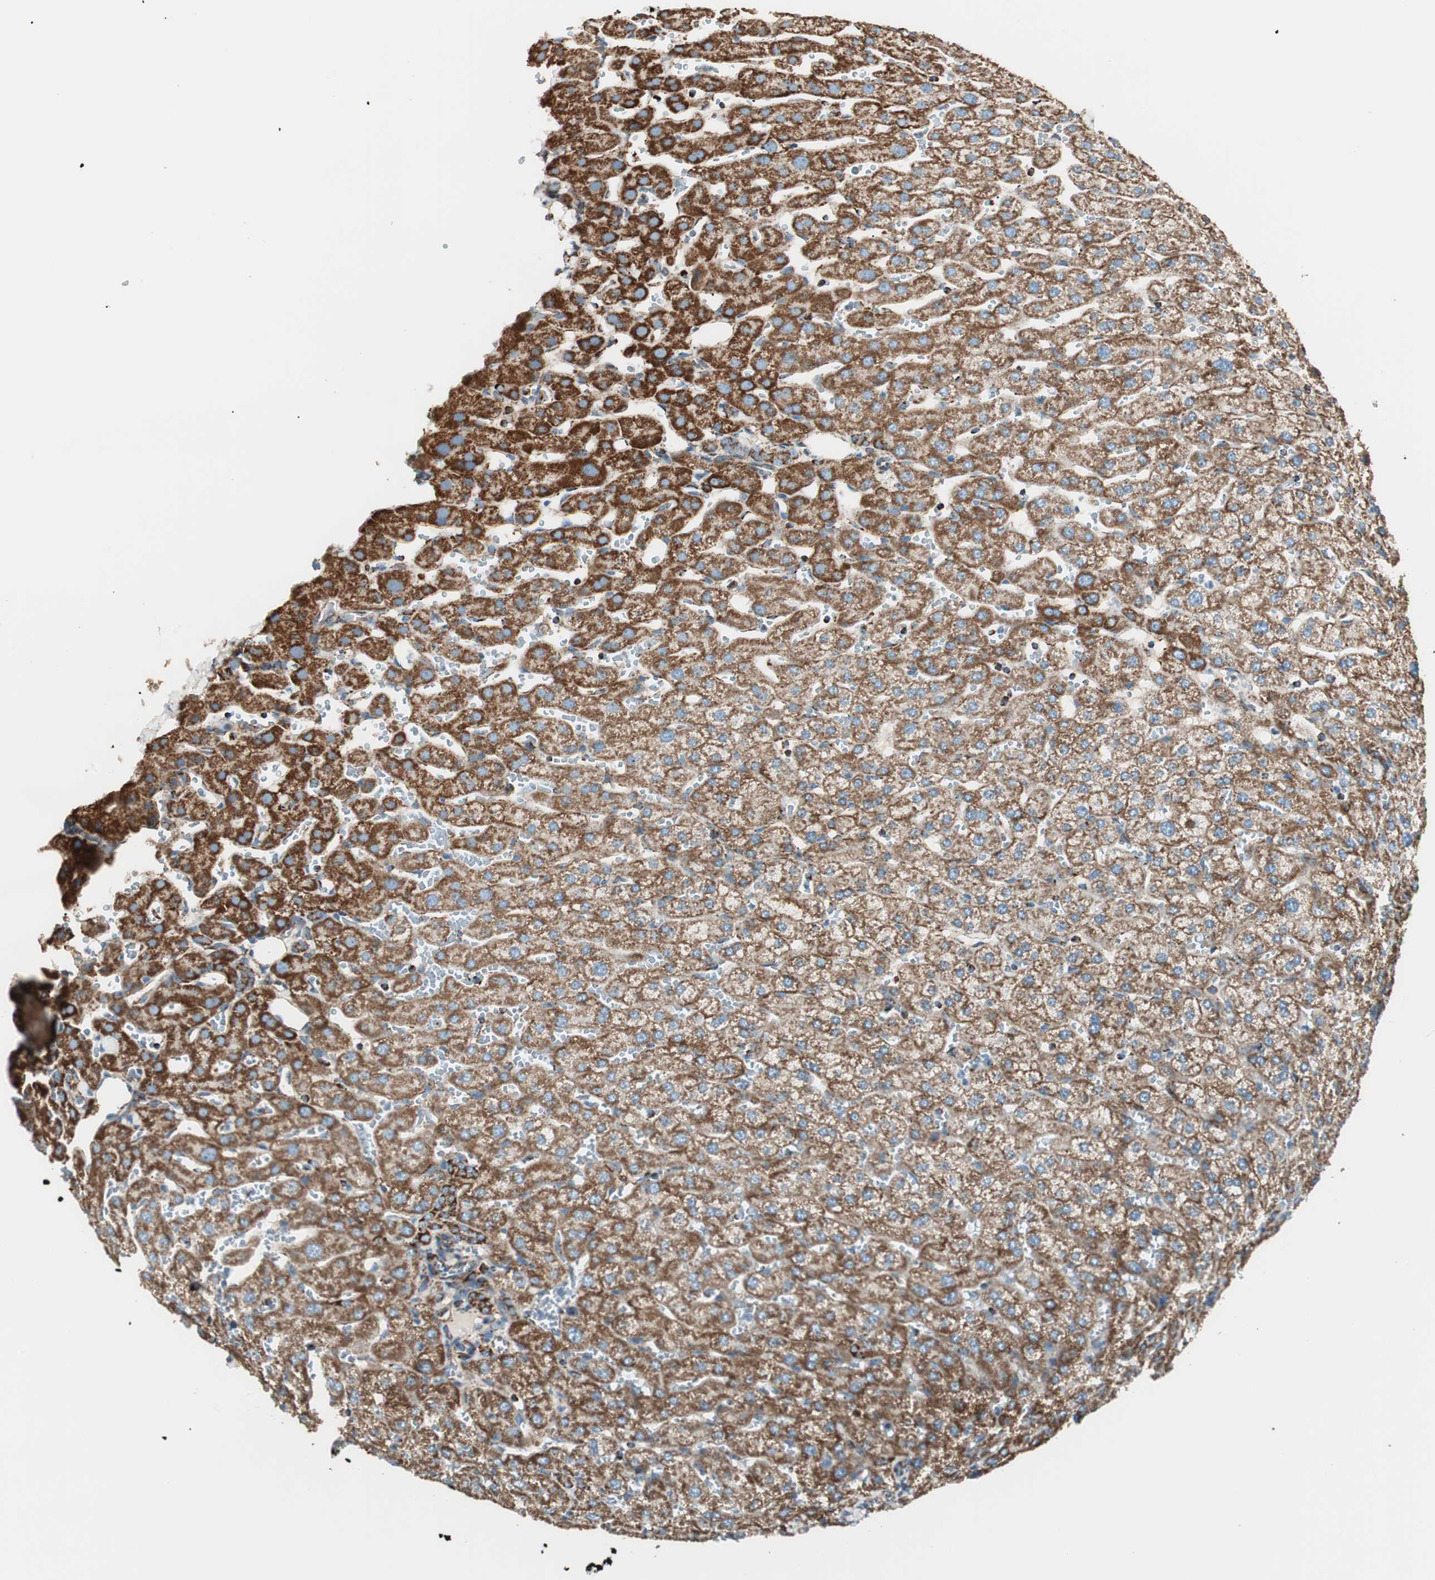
{"staining": {"intensity": "strong", "quantity": ">75%", "location": "cytoplasmic/membranous"}, "tissue": "liver", "cell_type": "Cholangiocytes", "image_type": "normal", "snomed": [{"axis": "morphology", "description": "Normal tissue, NOS"}, {"axis": "morphology", "description": "Fibrosis, NOS"}, {"axis": "topography", "description": "Liver"}], "caption": "Normal liver demonstrates strong cytoplasmic/membranous expression in approximately >75% of cholangiocytes, visualized by immunohistochemistry. (Stains: DAB (3,3'-diaminobenzidine) in brown, nuclei in blue, Microscopy: brightfield microscopy at high magnification).", "gene": "TOMM22", "patient": {"sex": "female", "age": 29}}